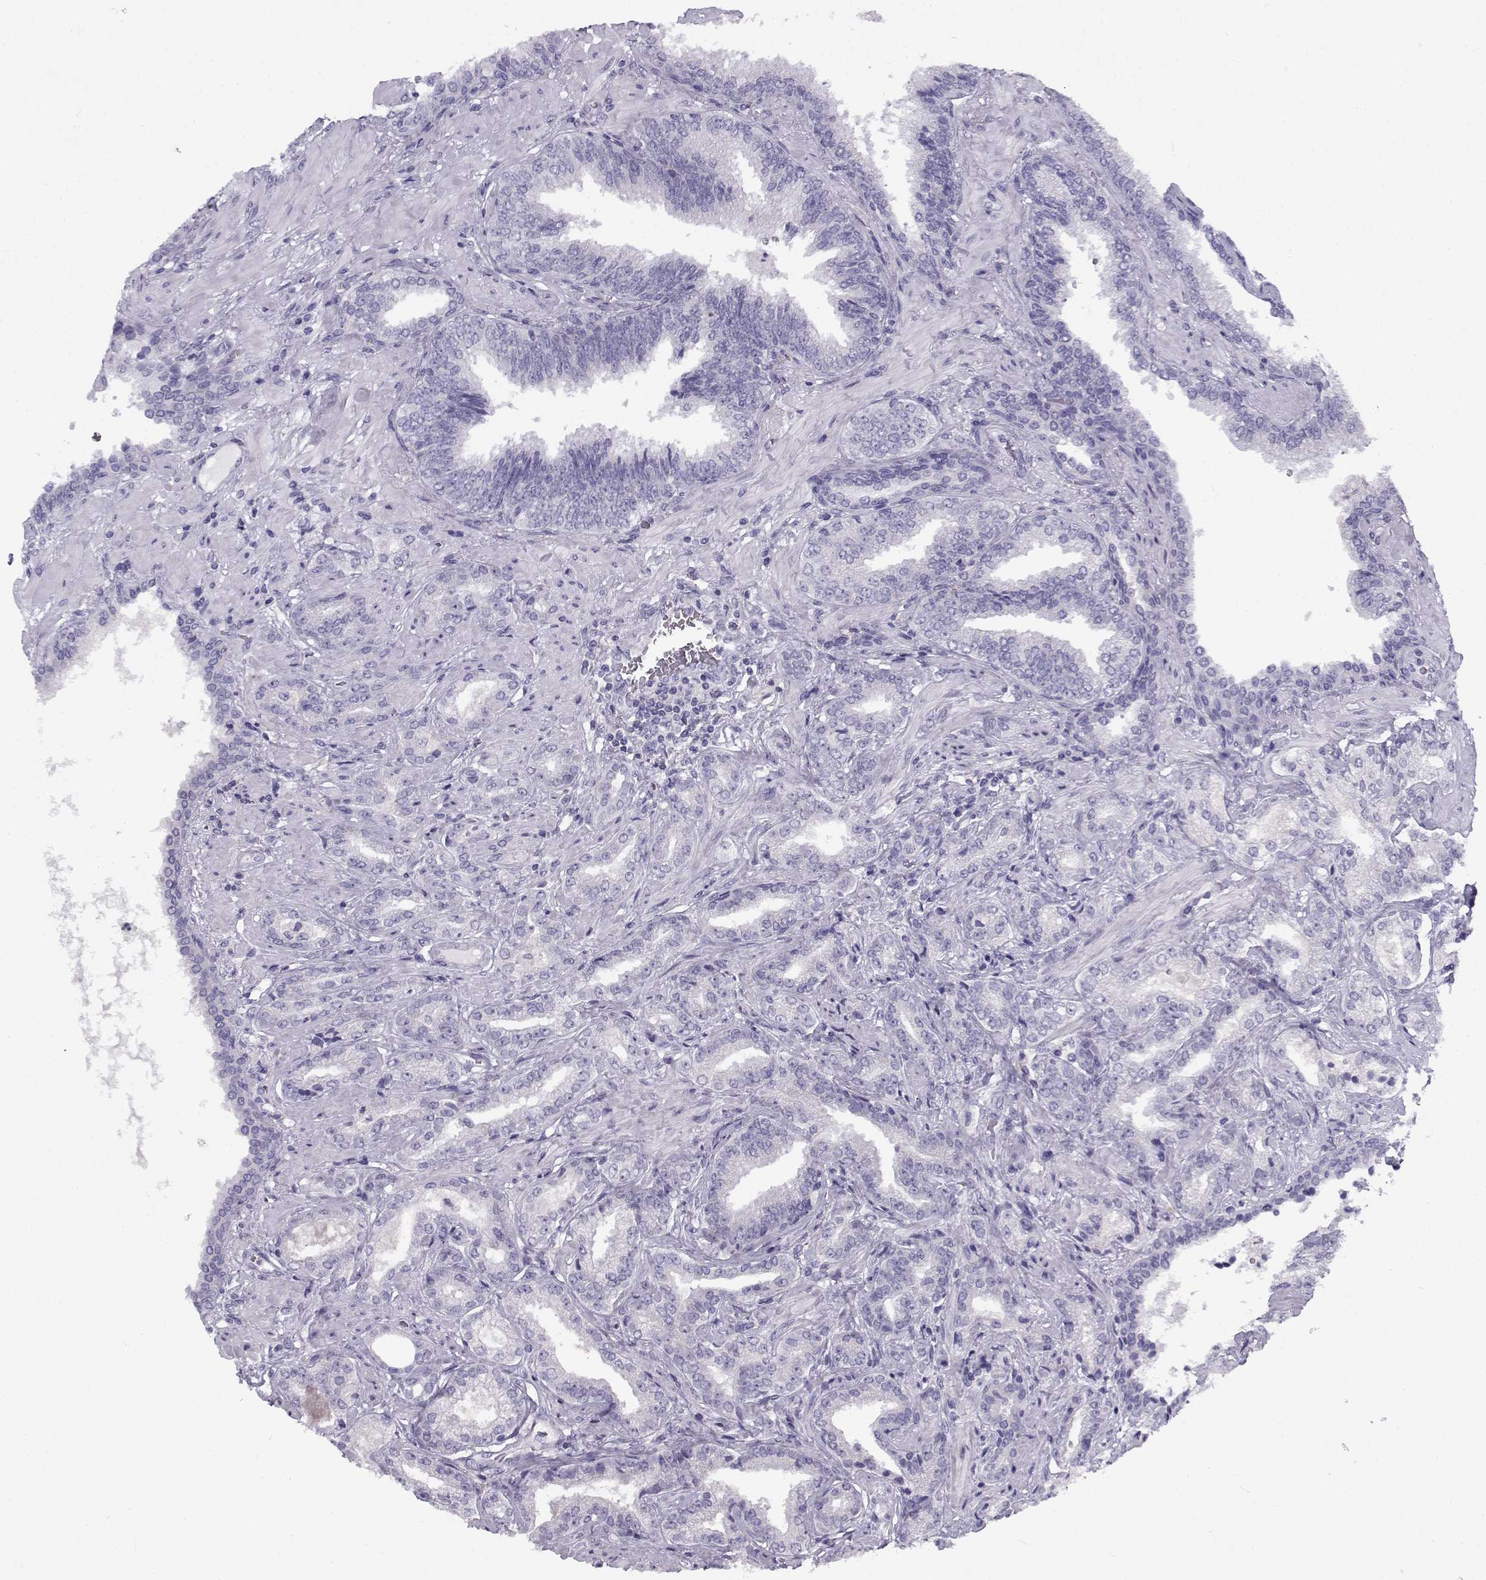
{"staining": {"intensity": "negative", "quantity": "none", "location": "none"}, "tissue": "prostate cancer", "cell_type": "Tumor cells", "image_type": "cancer", "snomed": [{"axis": "morphology", "description": "Adenocarcinoma, Low grade"}, {"axis": "topography", "description": "Prostate"}], "caption": "Immunohistochemistry (IHC) photomicrograph of neoplastic tissue: human prostate adenocarcinoma (low-grade) stained with DAB (3,3'-diaminobenzidine) demonstrates no significant protein expression in tumor cells.", "gene": "FAM166A", "patient": {"sex": "male", "age": 68}}